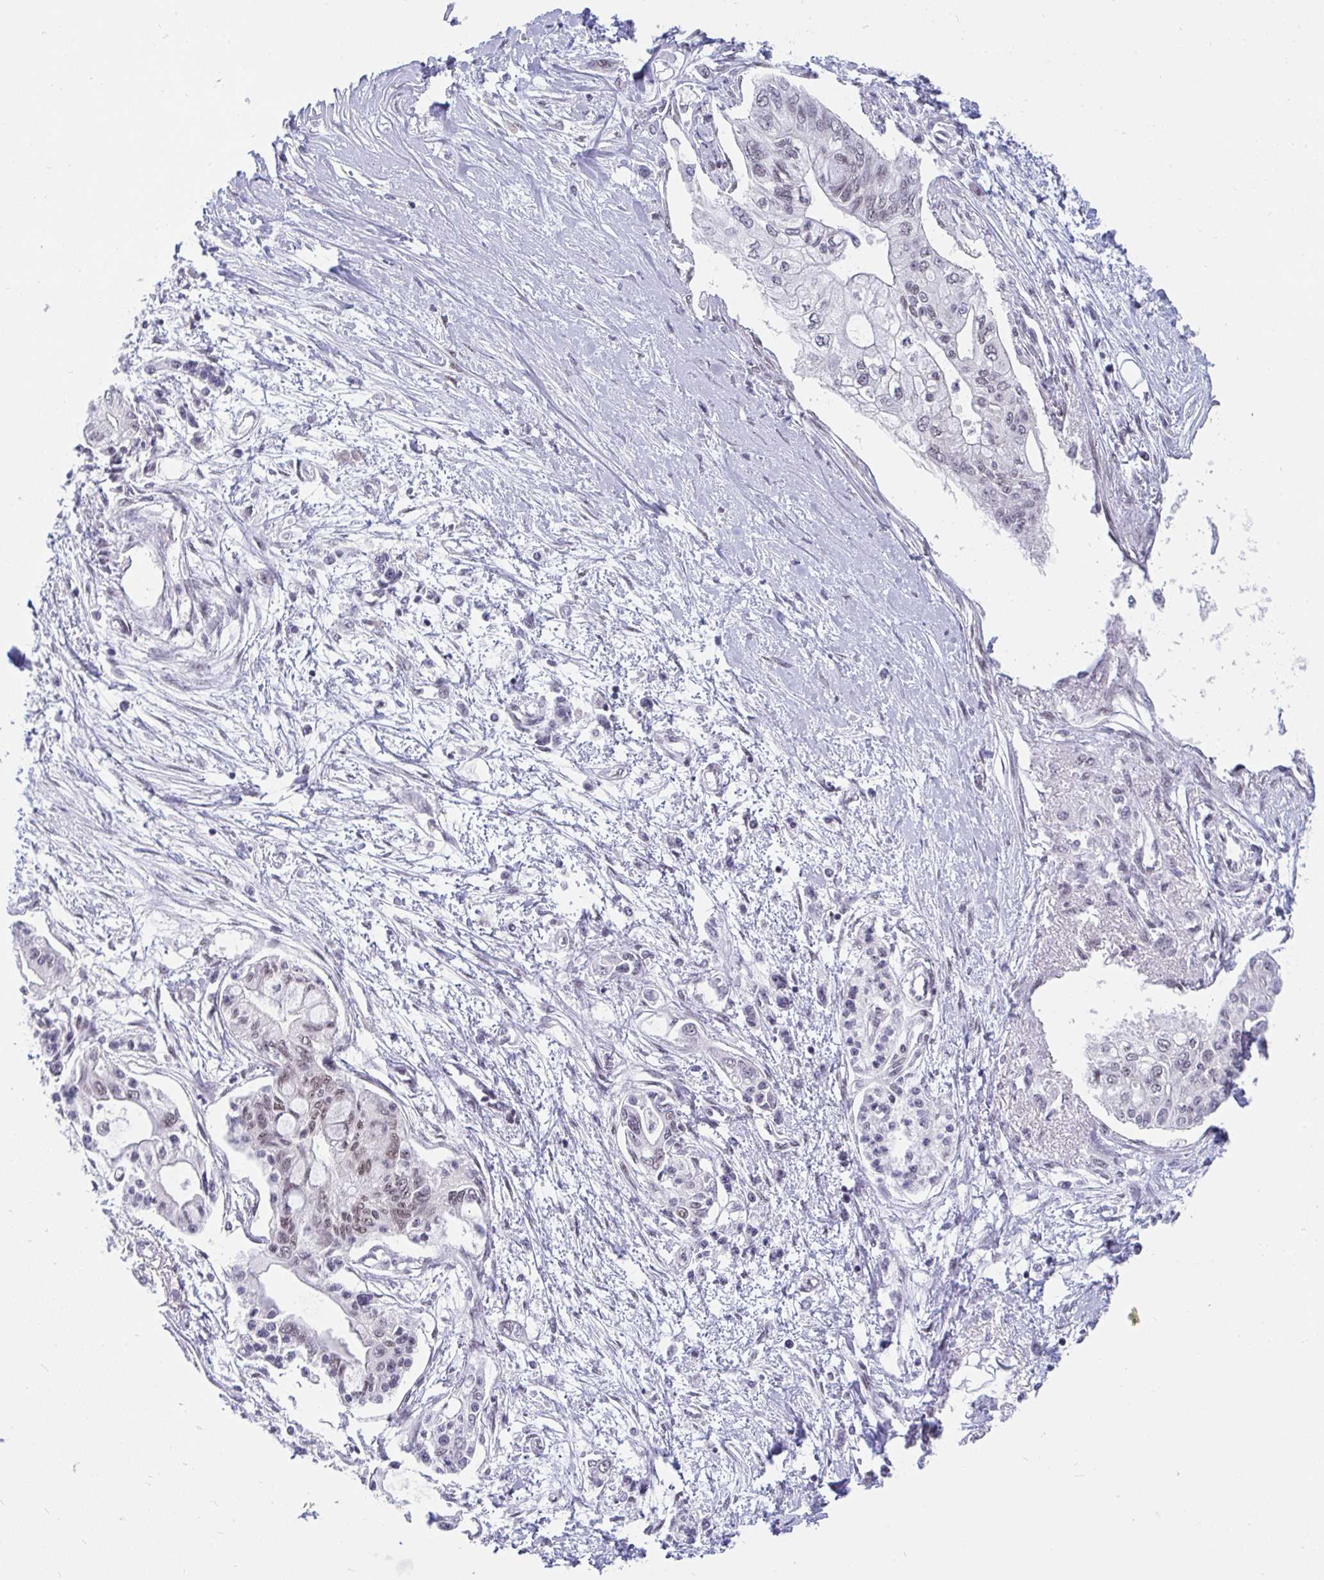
{"staining": {"intensity": "weak", "quantity": "<25%", "location": "nuclear"}, "tissue": "pancreatic cancer", "cell_type": "Tumor cells", "image_type": "cancer", "snomed": [{"axis": "morphology", "description": "Adenocarcinoma, NOS"}, {"axis": "topography", "description": "Pancreas"}], "caption": "Immunohistochemical staining of human pancreatic cancer reveals no significant expression in tumor cells.", "gene": "PRR14", "patient": {"sex": "female", "age": 77}}